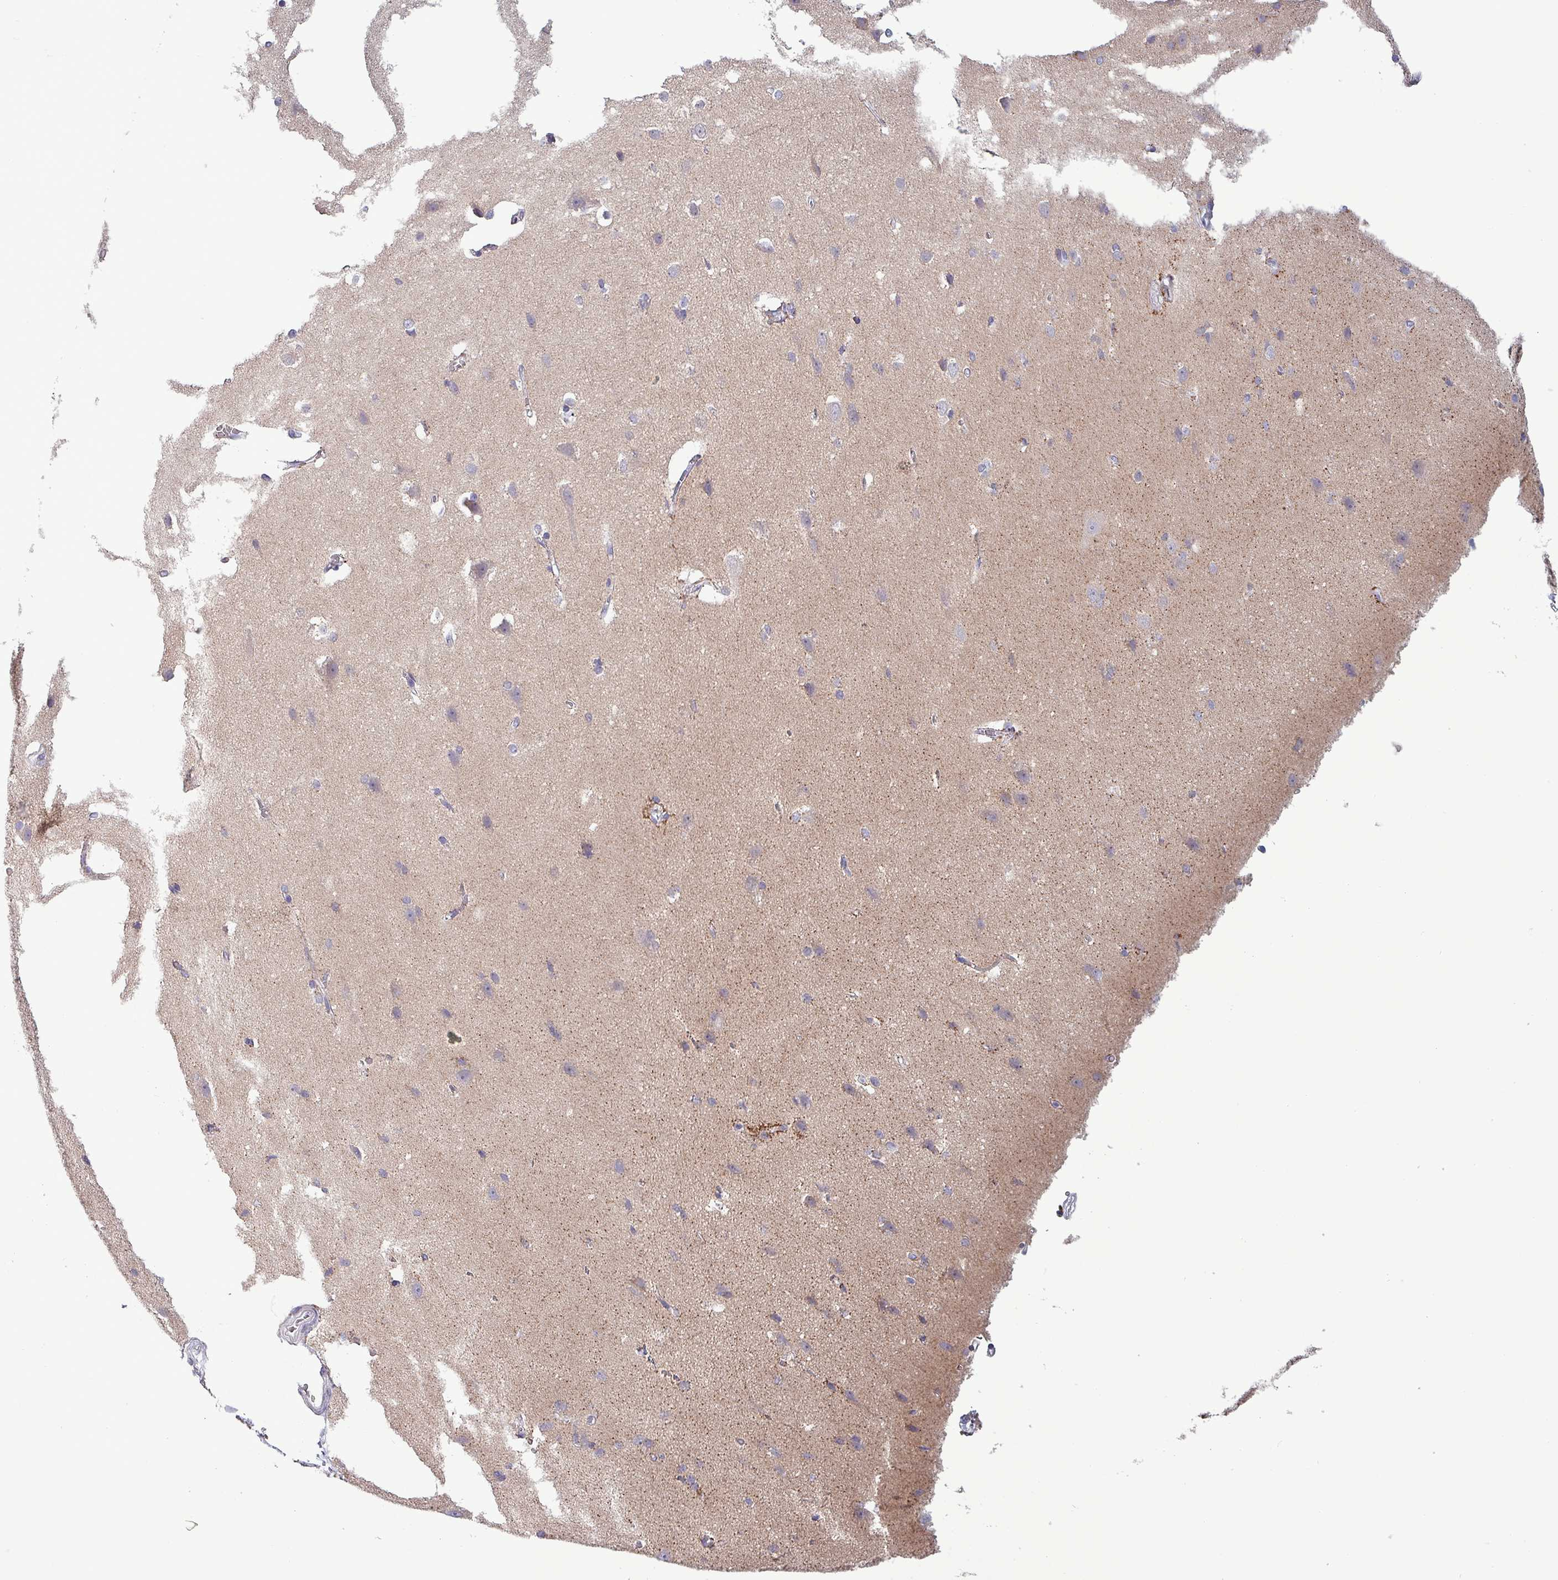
{"staining": {"intensity": "negative", "quantity": "none", "location": "none"}, "tissue": "cerebral cortex", "cell_type": "Endothelial cells", "image_type": "normal", "snomed": [{"axis": "morphology", "description": "Normal tissue, NOS"}, {"axis": "topography", "description": "Cerebral cortex"}], "caption": "A photomicrograph of human cerebral cortex is negative for staining in endothelial cells. Nuclei are stained in blue.", "gene": "HSD3B7", "patient": {"sex": "male", "age": 37}}